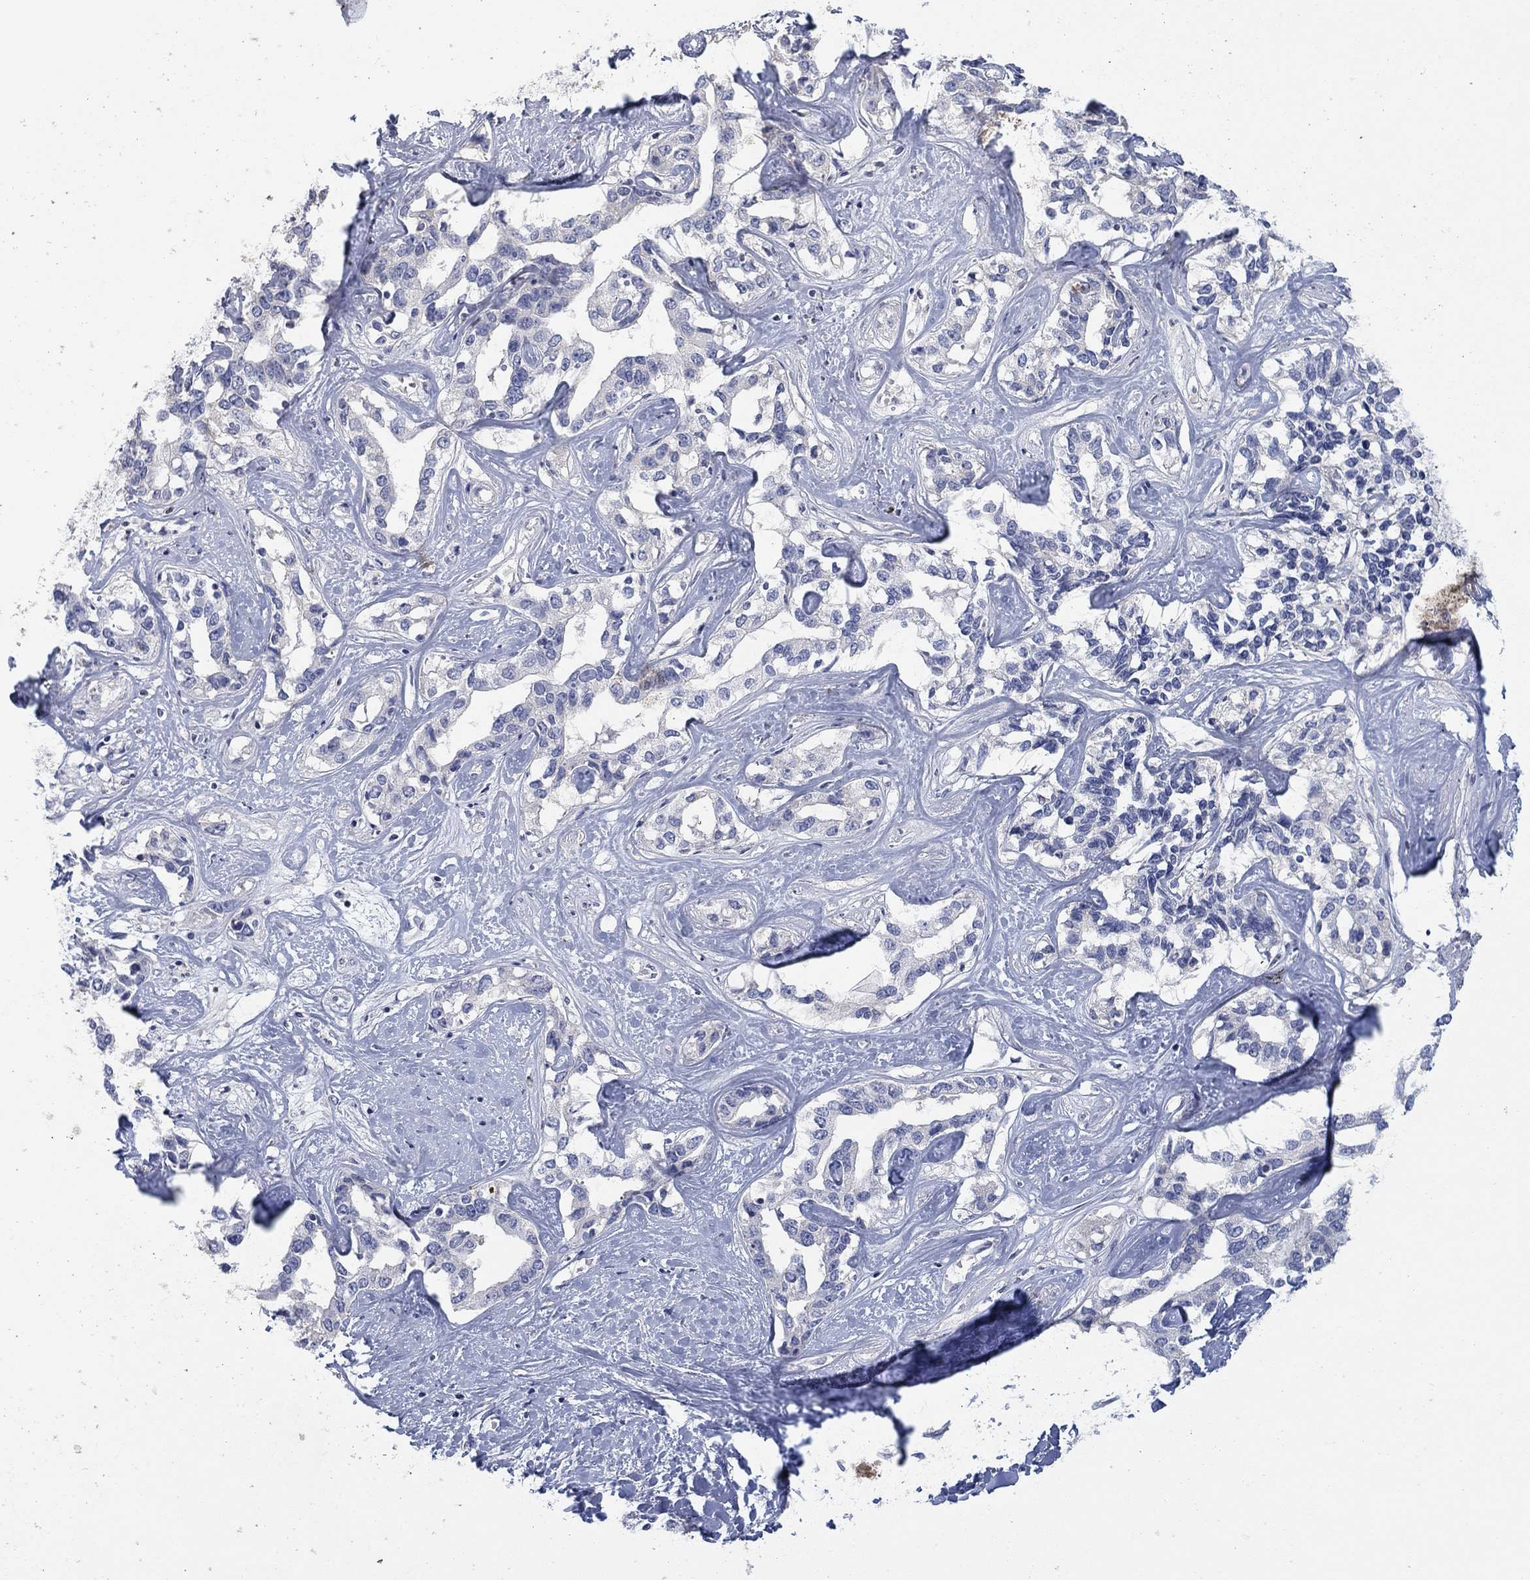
{"staining": {"intensity": "negative", "quantity": "none", "location": "none"}, "tissue": "liver cancer", "cell_type": "Tumor cells", "image_type": "cancer", "snomed": [{"axis": "morphology", "description": "Cholangiocarcinoma"}, {"axis": "topography", "description": "Liver"}], "caption": "High power microscopy micrograph of an immunohistochemistry (IHC) micrograph of liver cancer, revealing no significant expression in tumor cells.", "gene": "TMEM249", "patient": {"sex": "male", "age": 59}}